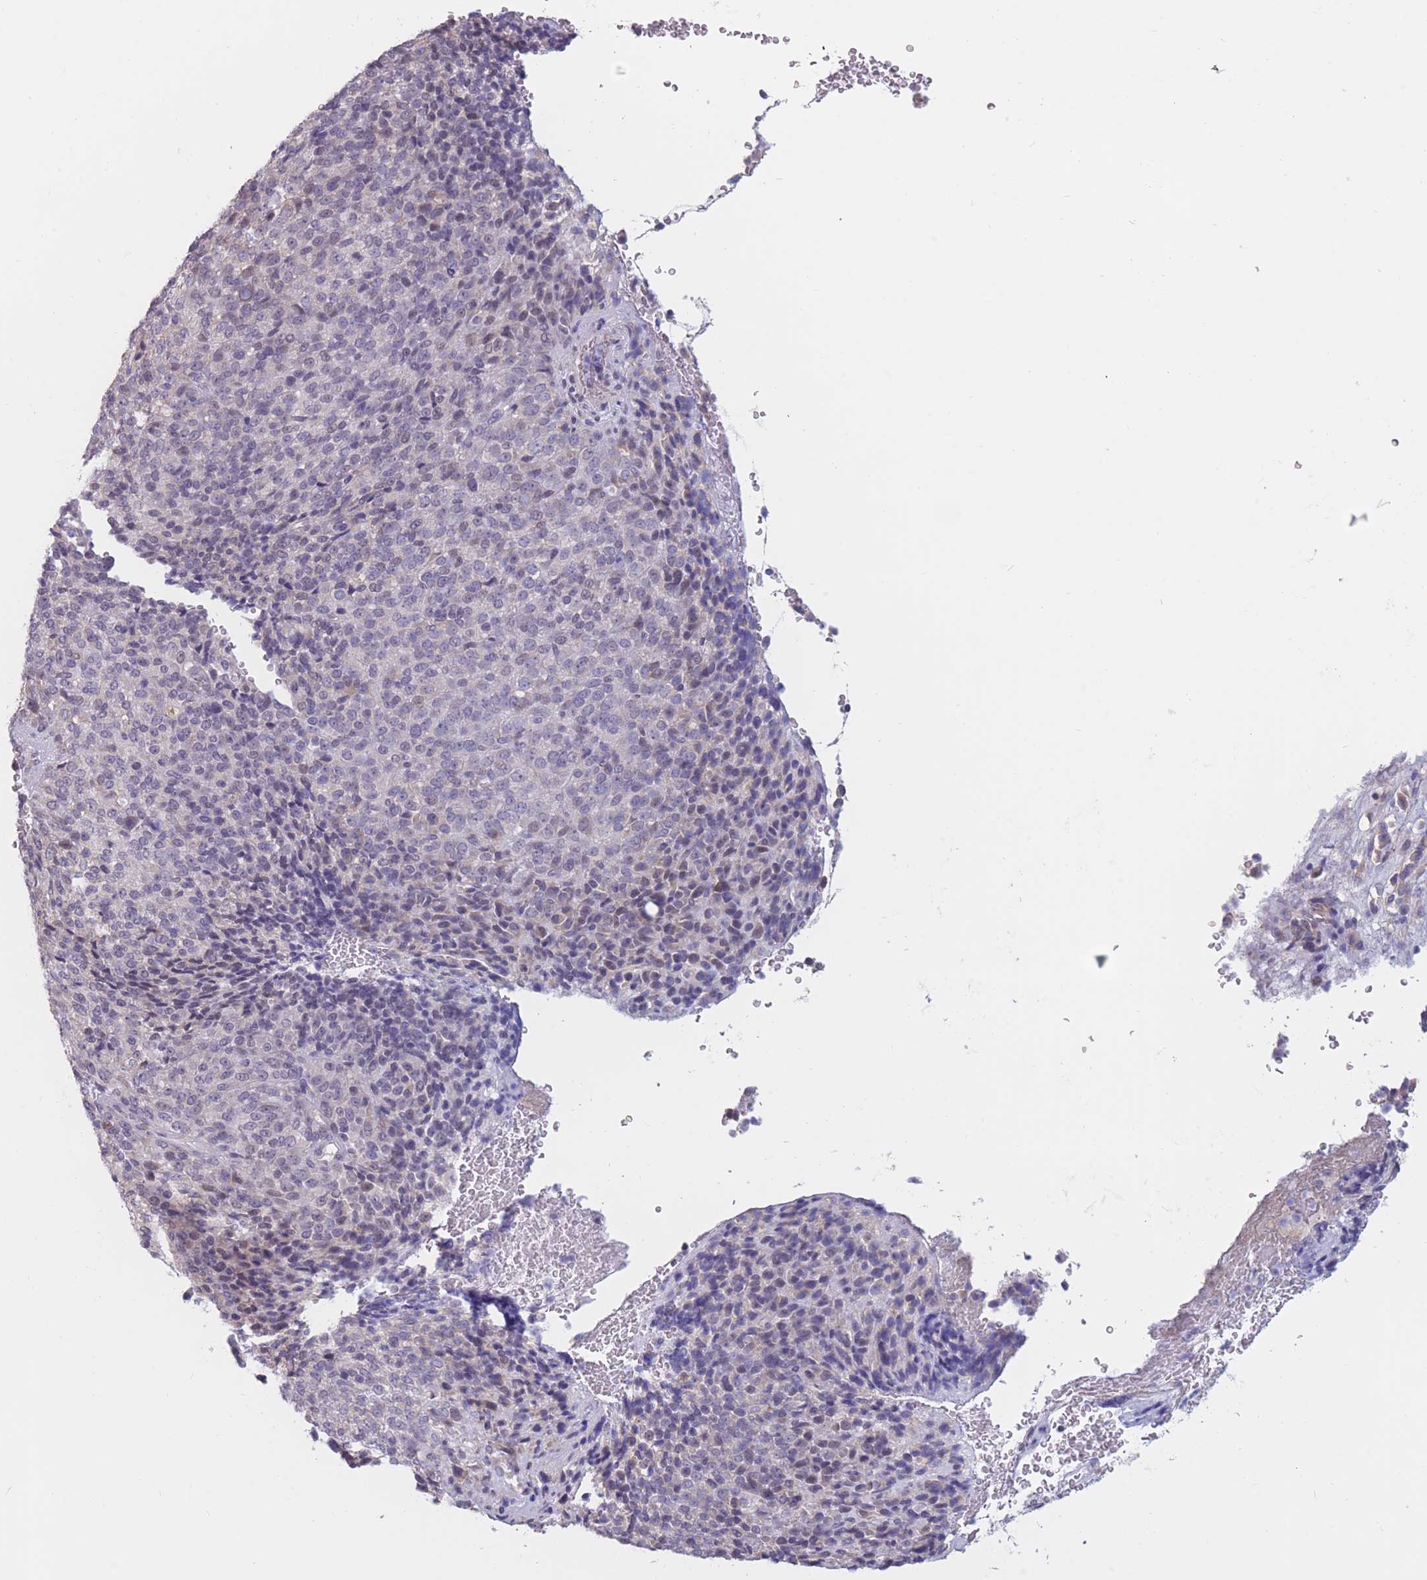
{"staining": {"intensity": "negative", "quantity": "none", "location": "none"}, "tissue": "melanoma", "cell_type": "Tumor cells", "image_type": "cancer", "snomed": [{"axis": "morphology", "description": "Malignant melanoma, Metastatic site"}, {"axis": "topography", "description": "Brain"}], "caption": "Malignant melanoma (metastatic site) stained for a protein using immunohistochemistry exhibits no staining tumor cells.", "gene": "COL27A1", "patient": {"sex": "female", "age": 56}}